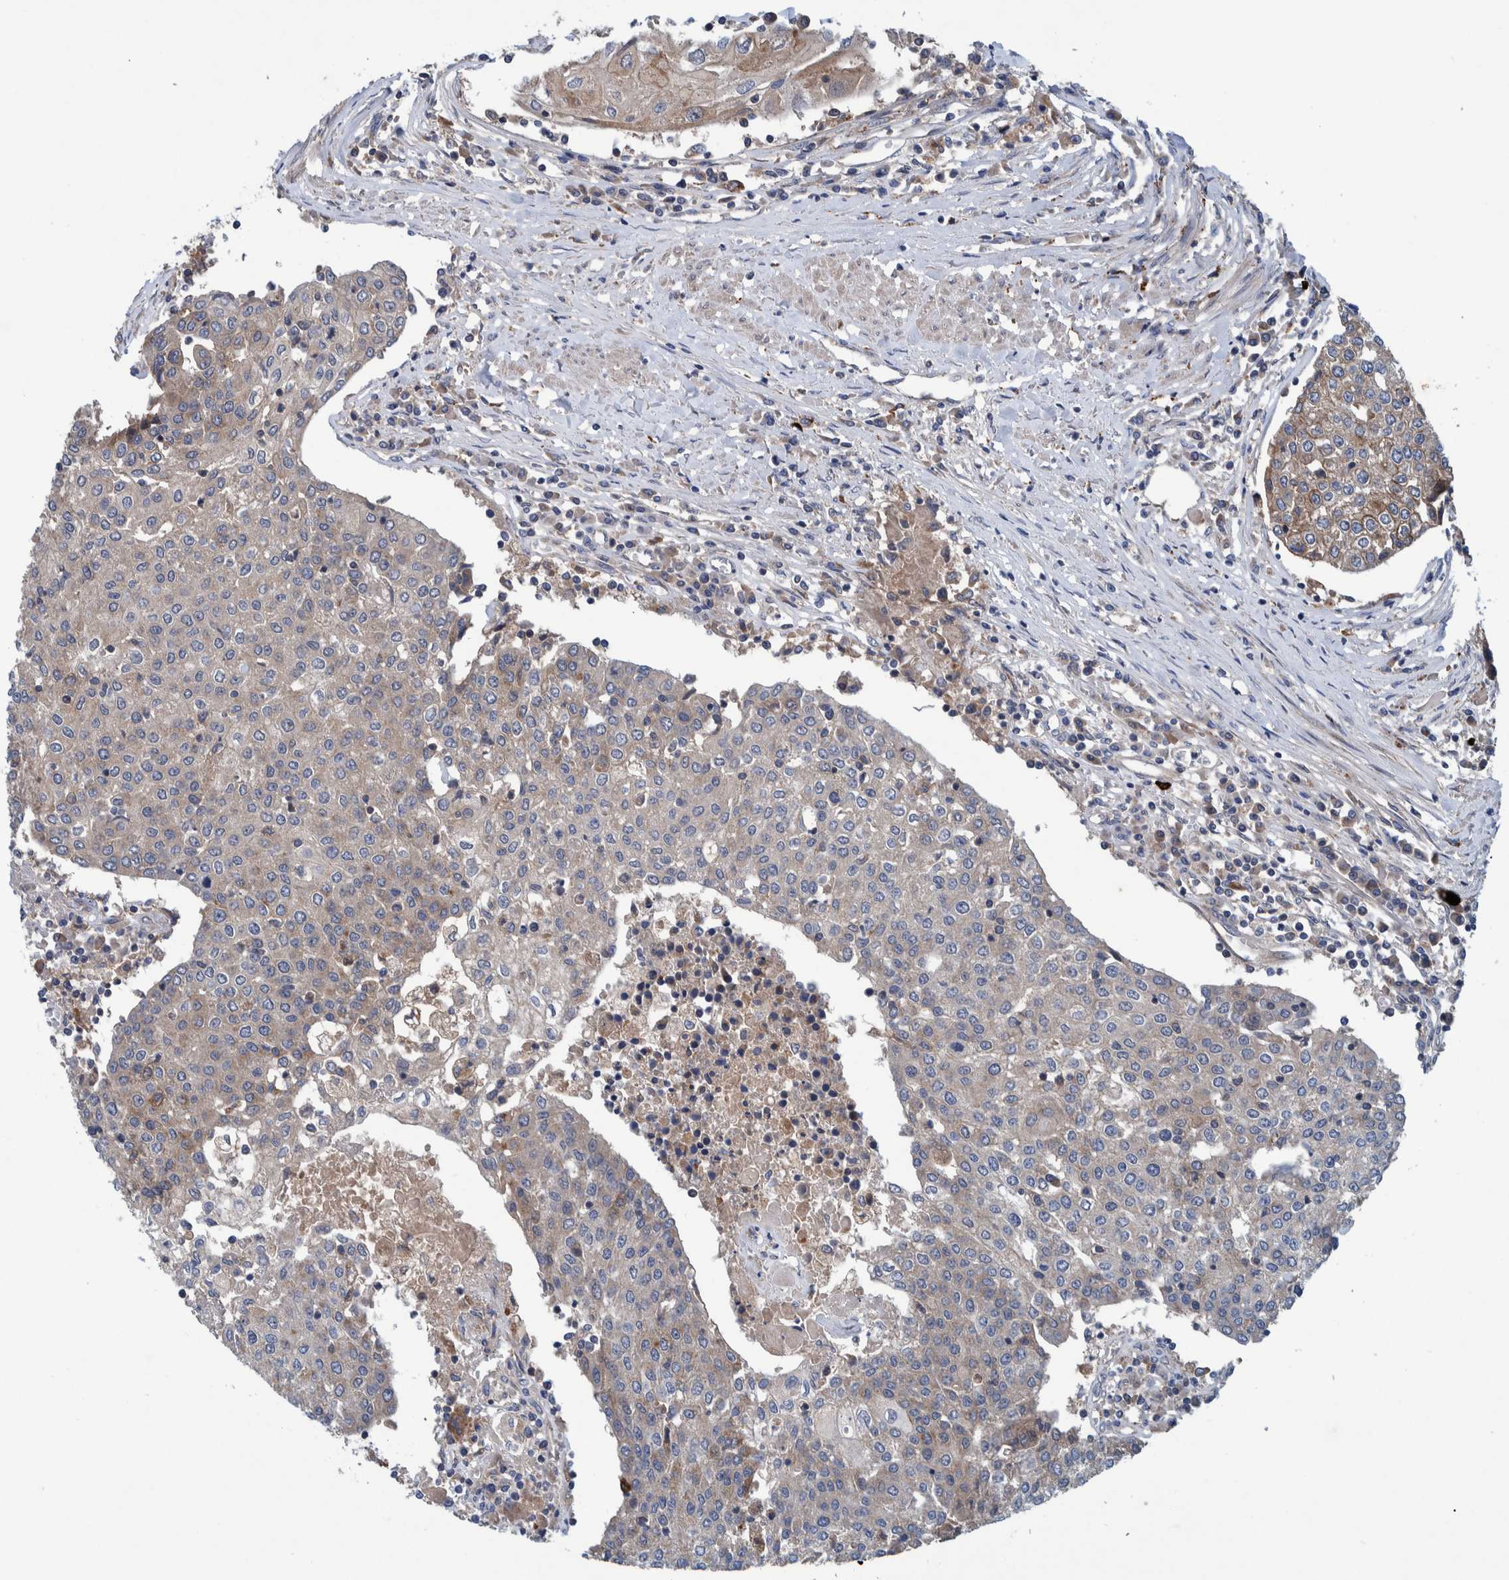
{"staining": {"intensity": "weak", "quantity": "25%-75%", "location": "cytoplasmic/membranous"}, "tissue": "urothelial cancer", "cell_type": "Tumor cells", "image_type": "cancer", "snomed": [{"axis": "morphology", "description": "Urothelial carcinoma, High grade"}, {"axis": "topography", "description": "Urinary bladder"}], "caption": "Brown immunohistochemical staining in human high-grade urothelial carcinoma reveals weak cytoplasmic/membranous staining in about 25%-75% of tumor cells.", "gene": "ITIH3", "patient": {"sex": "female", "age": 85}}